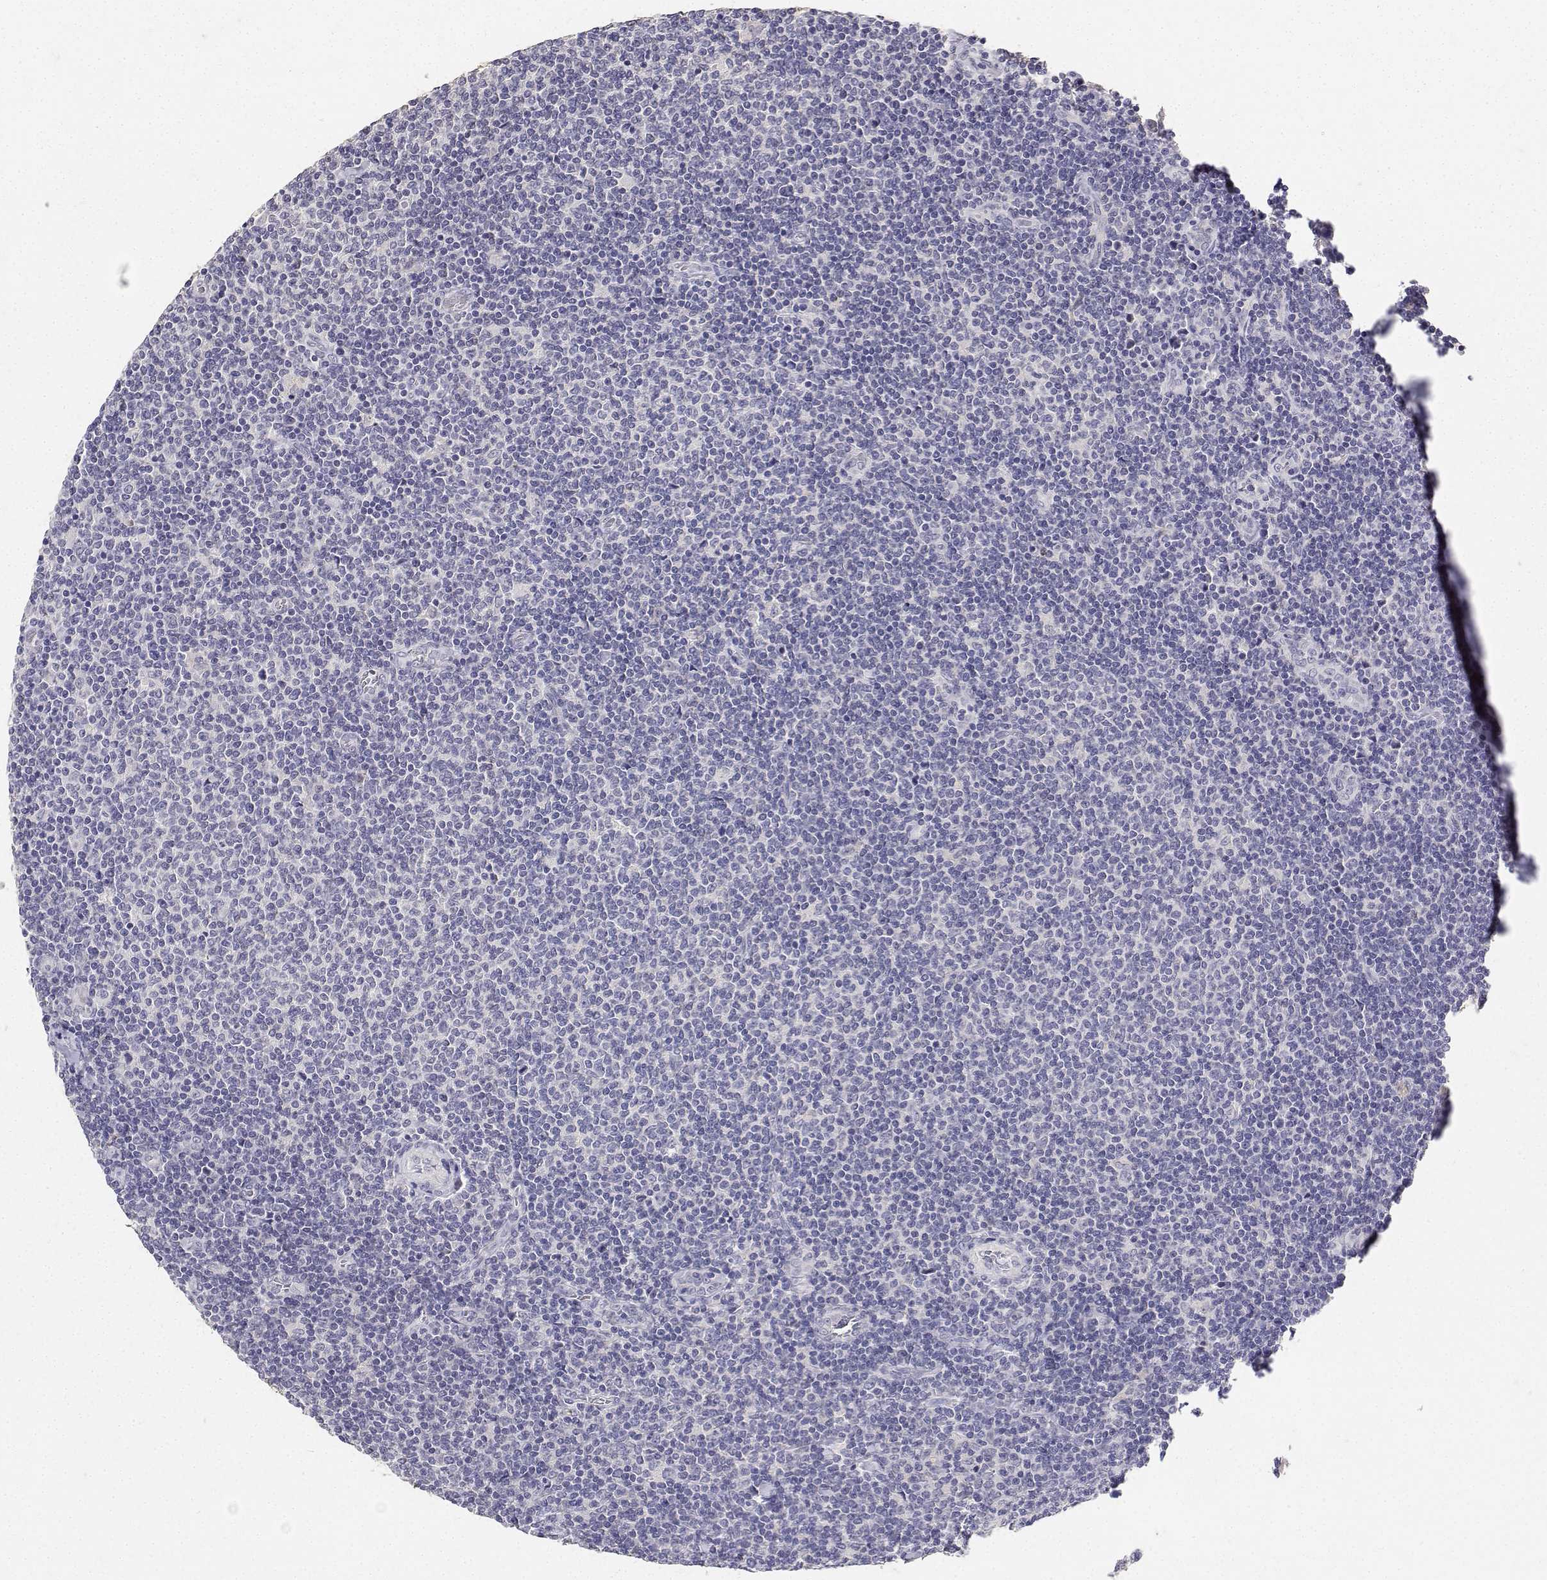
{"staining": {"intensity": "negative", "quantity": "none", "location": "none"}, "tissue": "lymphoma", "cell_type": "Tumor cells", "image_type": "cancer", "snomed": [{"axis": "morphology", "description": "Malignant lymphoma, non-Hodgkin's type, Low grade"}, {"axis": "topography", "description": "Lymph node"}], "caption": "Micrograph shows no protein positivity in tumor cells of lymphoma tissue.", "gene": "PAEP", "patient": {"sex": "male", "age": 52}}